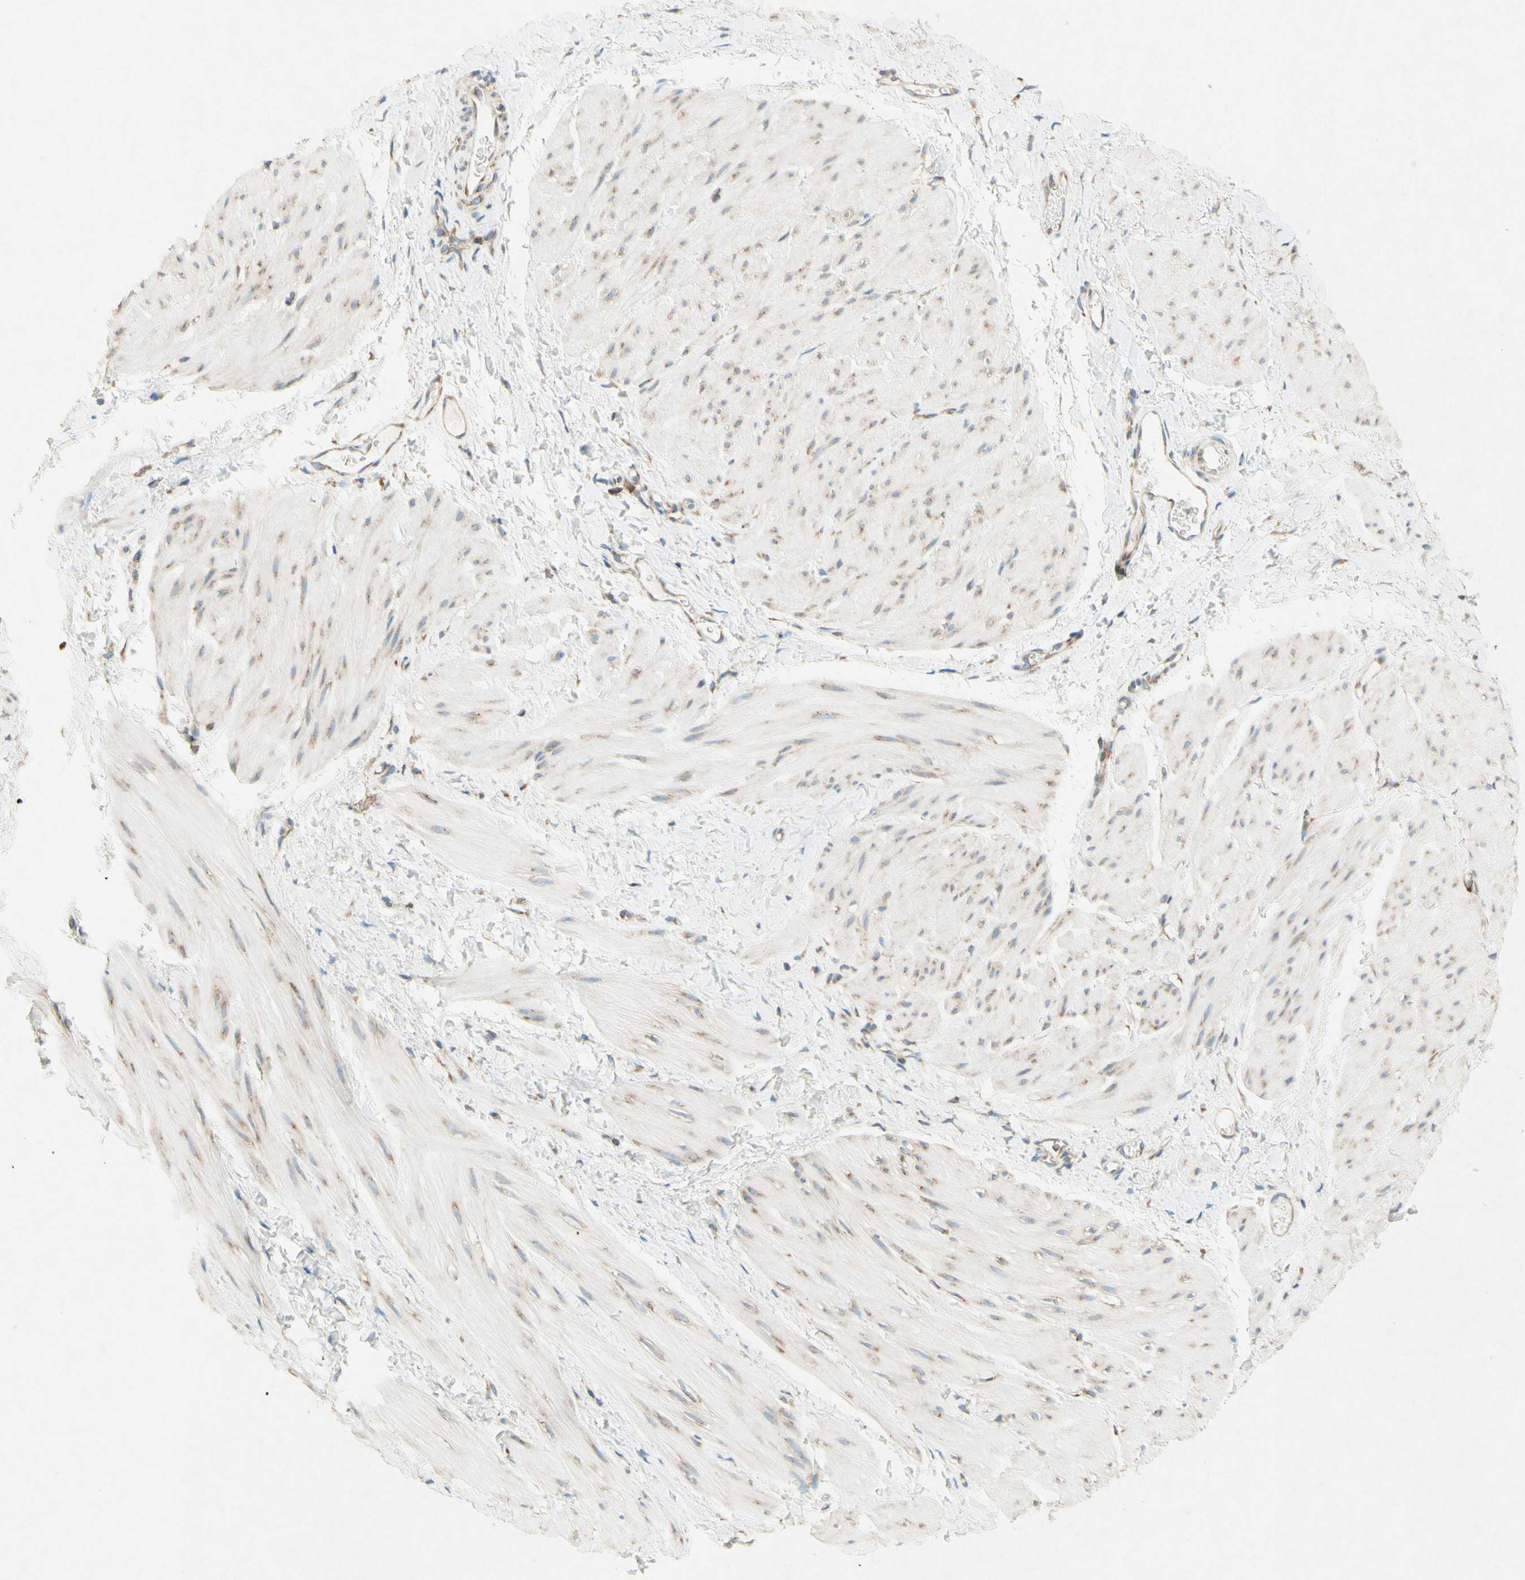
{"staining": {"intensity": "moderate", "quantity": "<25%", "location": "cytoplasmic/membranous"}, "tissue": "smooth muscle", "cell_type": "Smooth muscle cells", "image_type": "normal", "snomed": [{"axis": "morphology", "description": "Normal tissue, NOS"}, {"axis": "topography", "description": "Smooth muscle"}], "caption": "Unremarkable smooth muscle was stained to show a protein in brown. There is low levels of moderate cytoplasmic/membranous staining in approximately <25% of smooth muscle cells.", "gene": "PABPC1", "patient": {"sex": "male", "age": 16}}